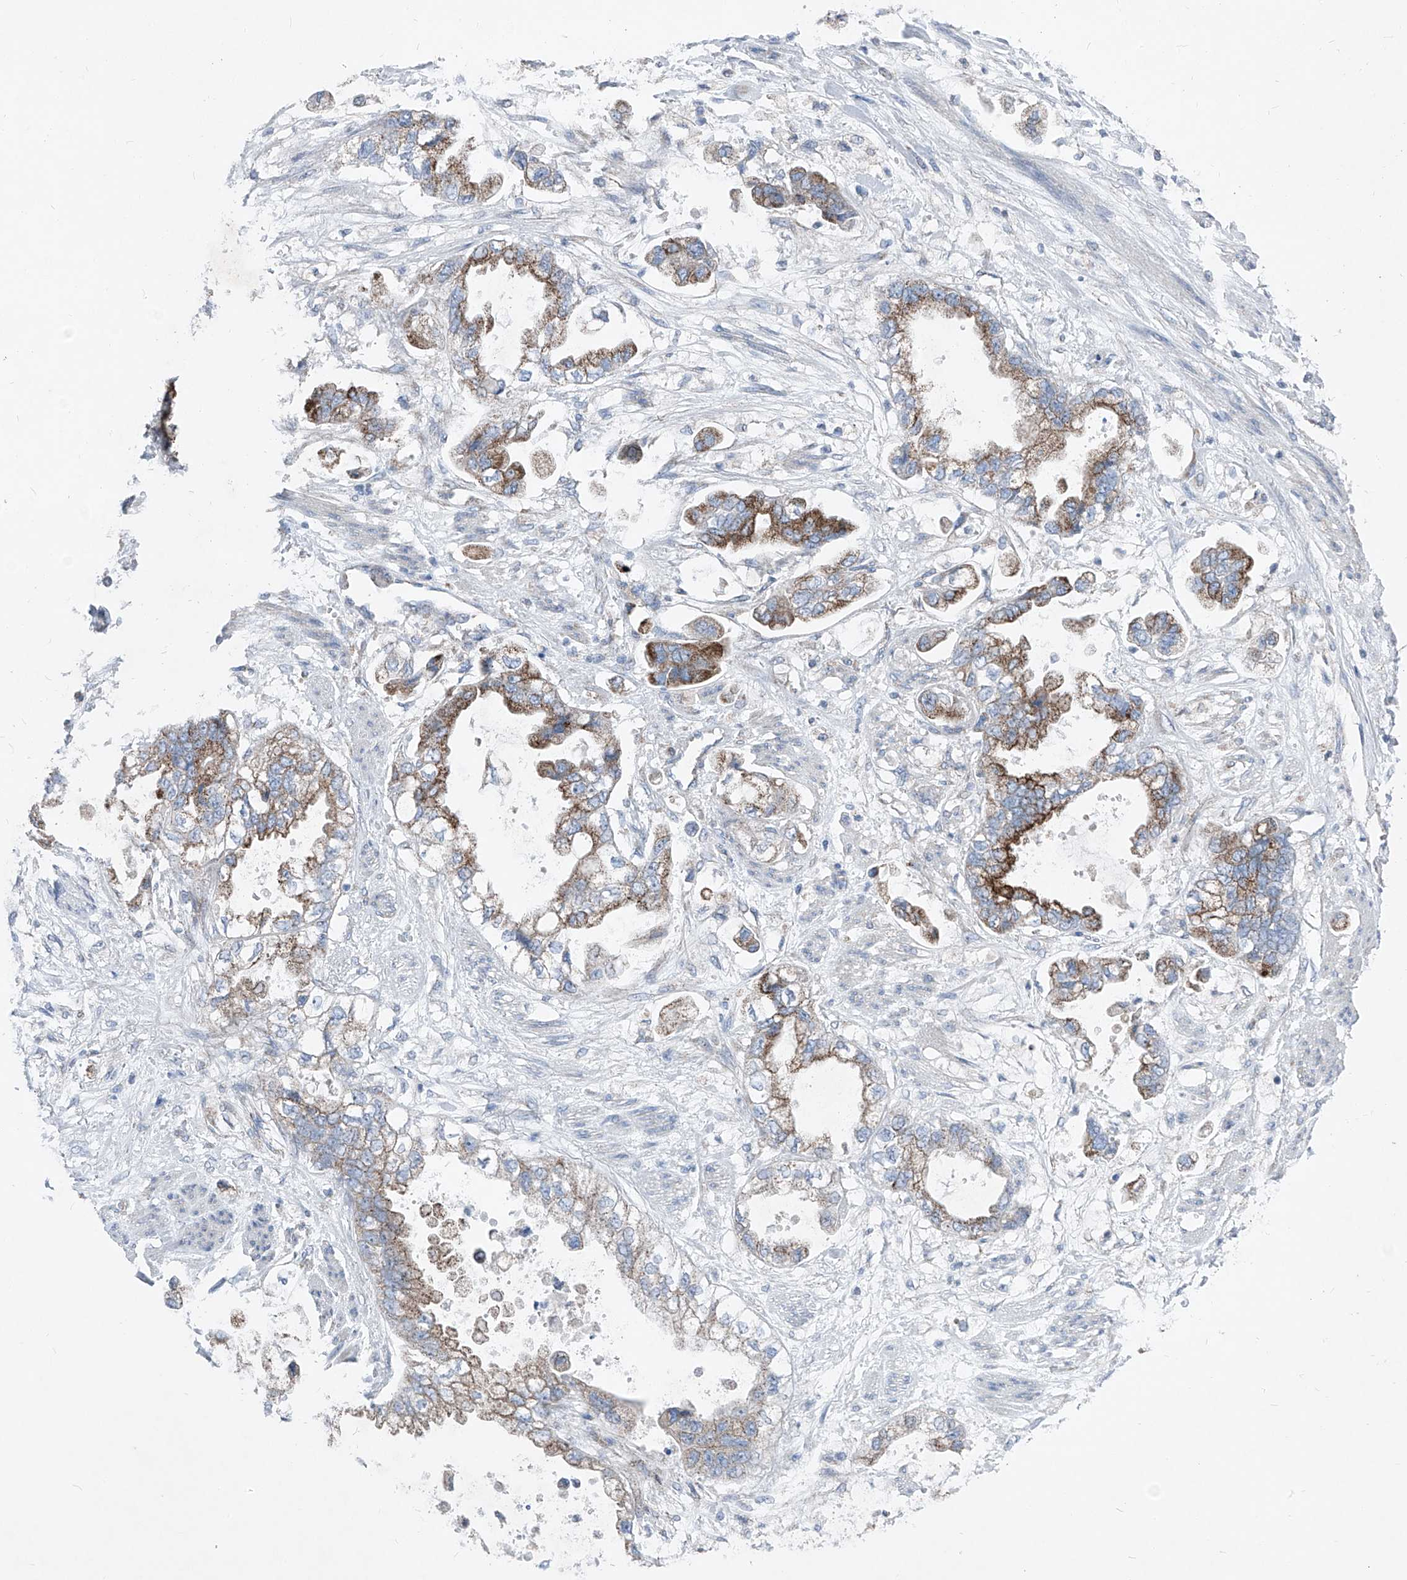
{"staining": {"intensity": "moderate", "quantity": ">75%", "location": "cytoplasmic/membranous"}, "tissue": "stomach cancer", "cell_type": "Tumor cells", "image_type": "cancer", "snomed": [{"axis": "morphology", "description": "Adenocarcinoma, NOS"}, {"axis": "topography", "description": "Stomach"}], "caption": "Tumor cells exhibit moderate cytoplasmic/membranous expression in about >75% of cells in stomach adenocarcinoma.", "gene": "AGPS", "patient": {"sex": "male", "age": 62}}